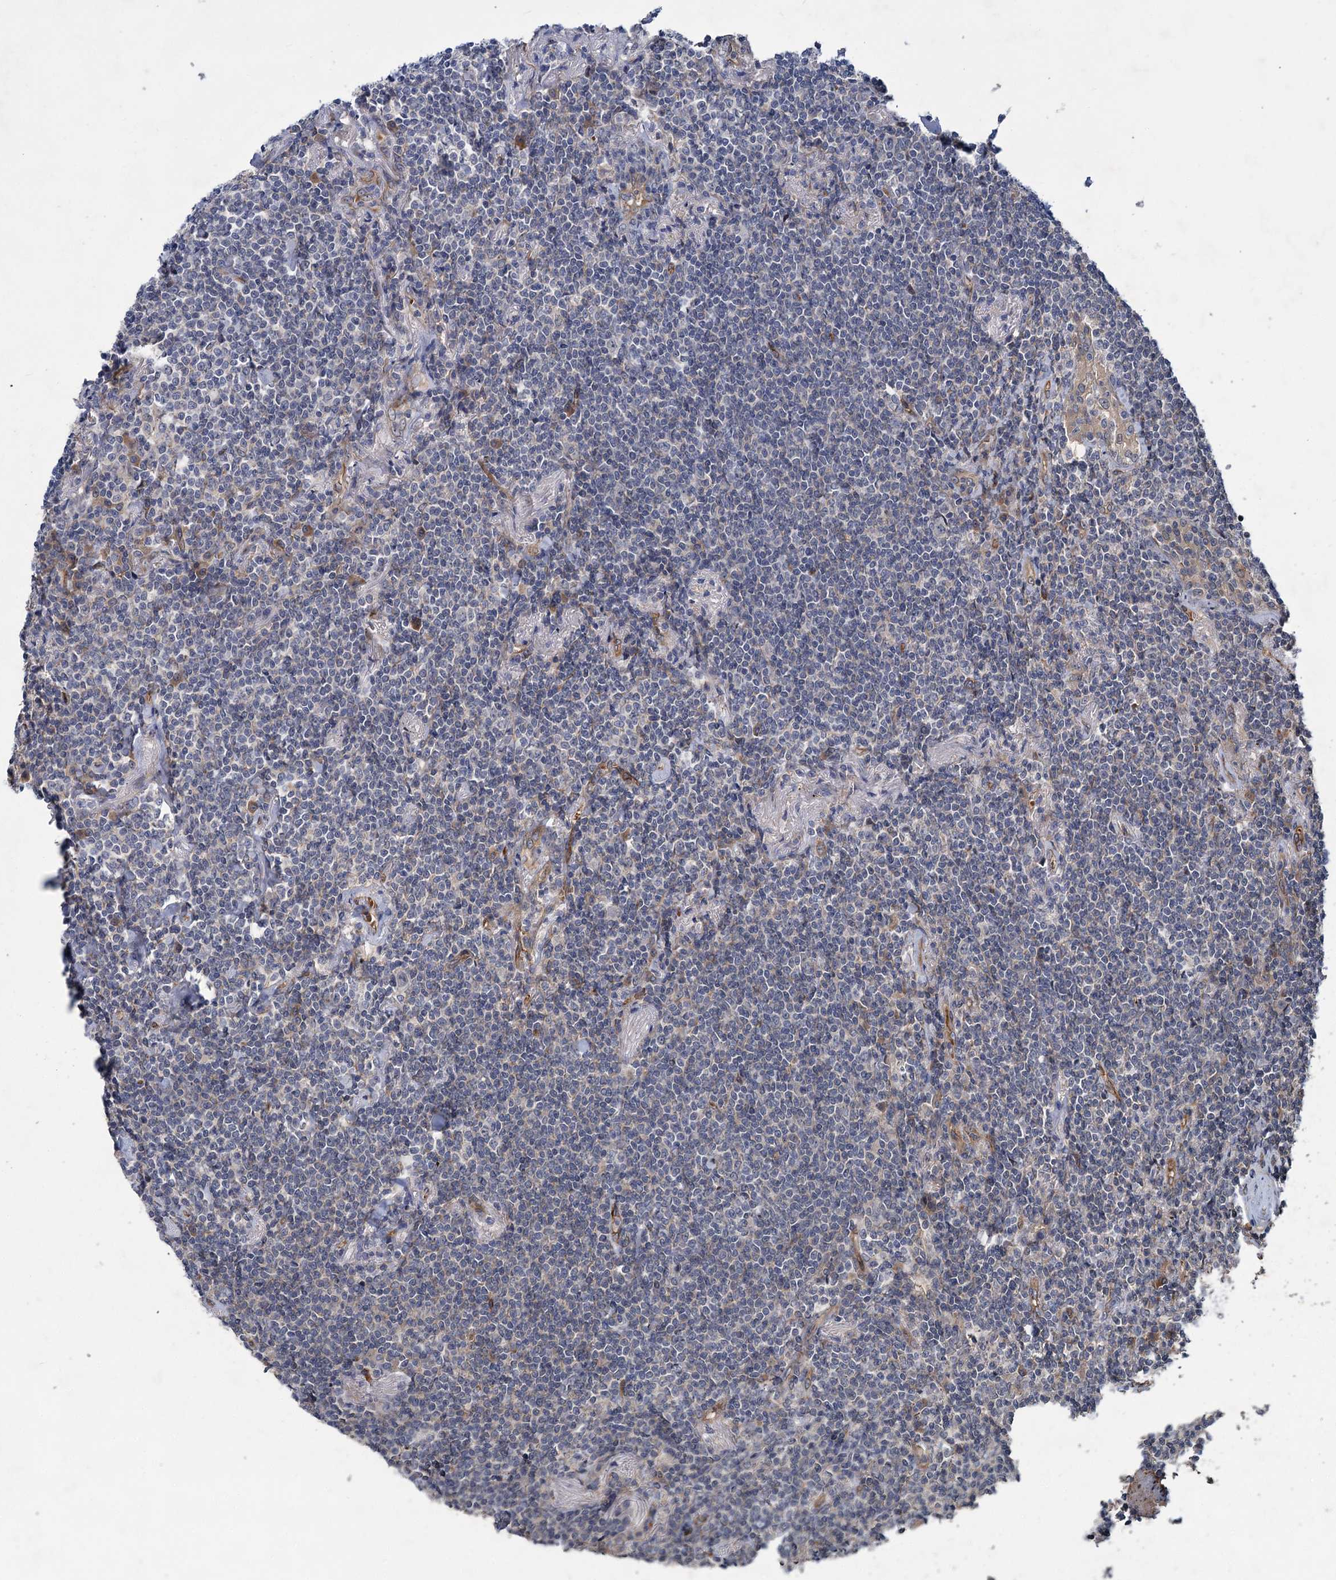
{"staining": {"intensity": "negative", "quantity": "none", "location": "none"}, "tissue": "lymphoma", "cell_type": "Tumor cells", "image_type": "cancer", "snomed": [{"axis": "morphology", "description": "Malignant lymphoma, non-Hodgkin's type, Low grade"}, {"axis": "topography", "description": "Lung"}], "caption": "Tumor cells show no significant protein staining in malignant lymphoma, non-Hodgkin's type (low-grade). (Stains: DAB IHC with hematoxylin counter stain, Microscopy: brightfield microscopy at high magnification).", "gene": "PKN2", "patient": {"sex": "female", "age": 71}}